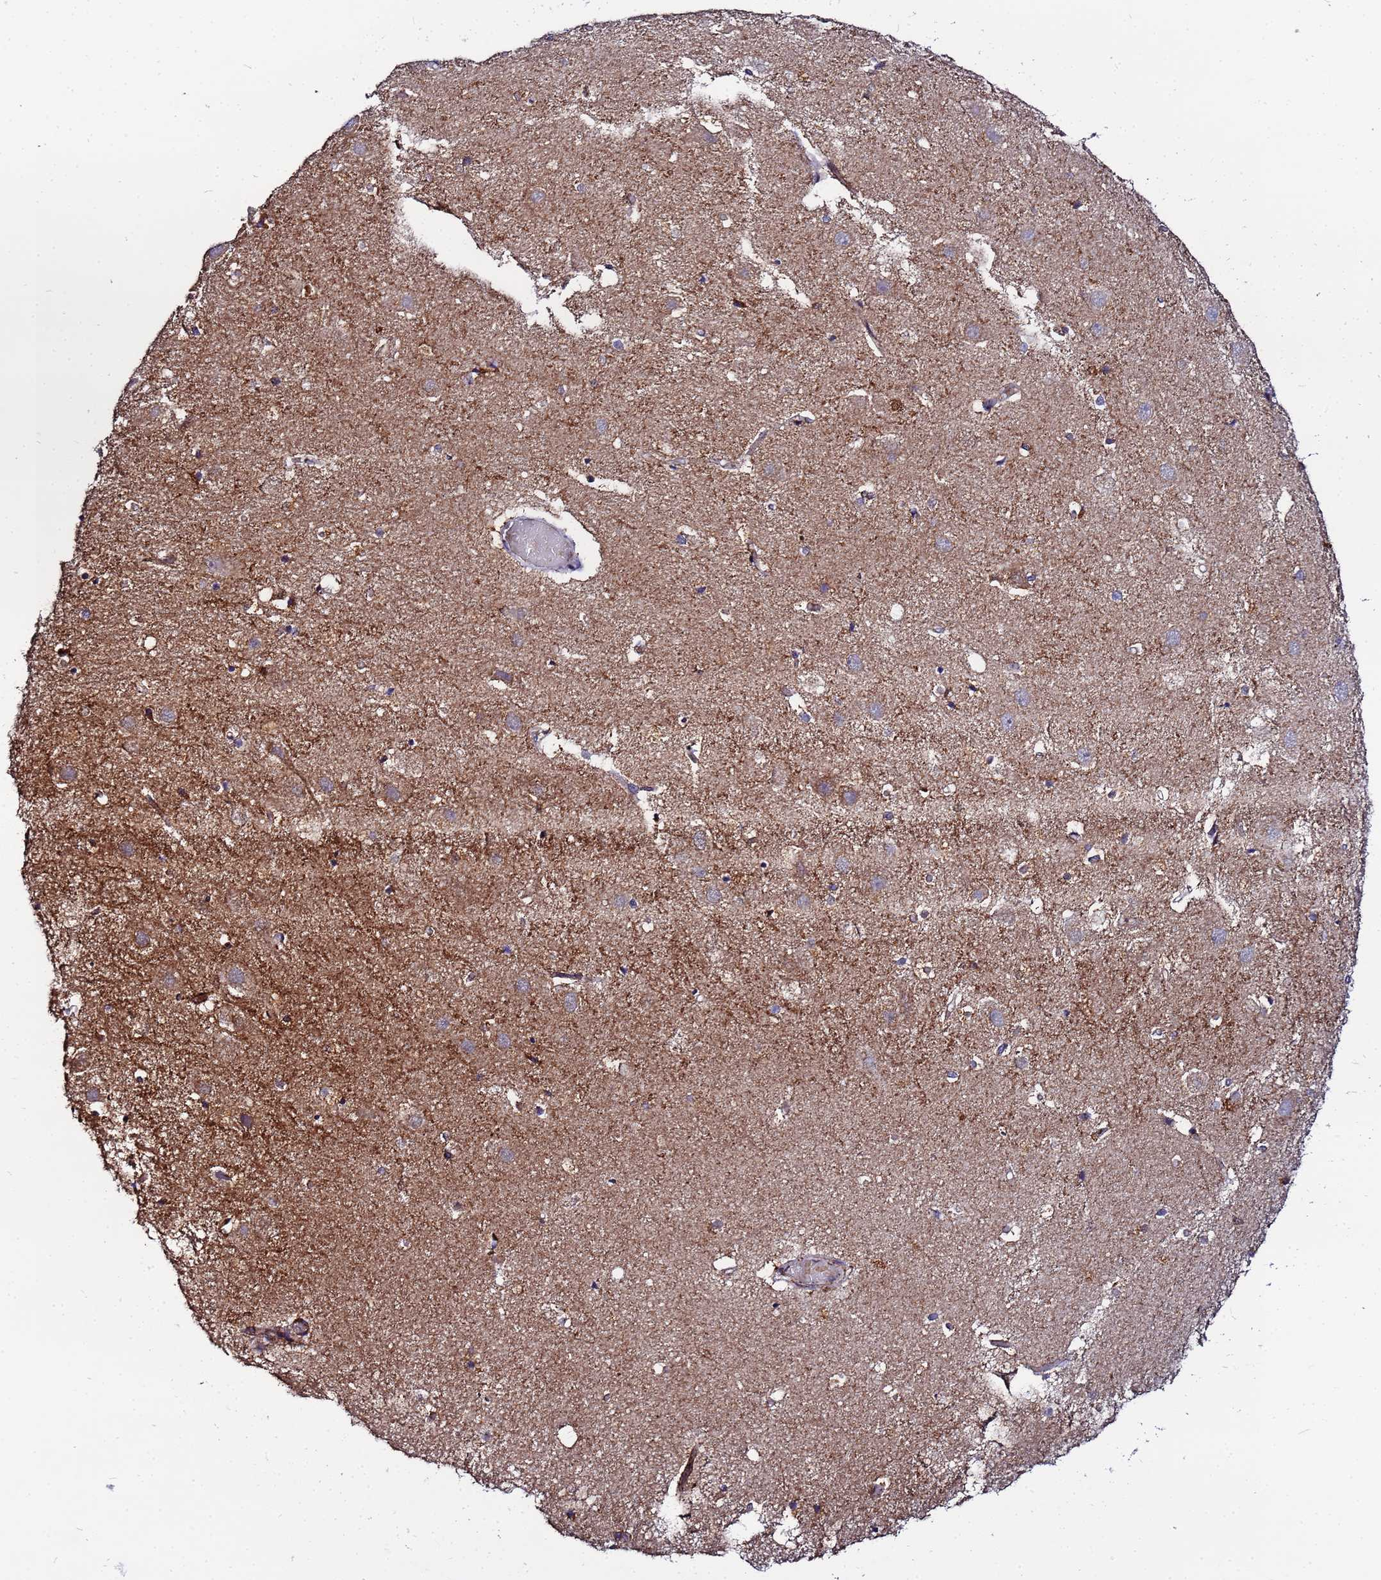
{"staining": {"intensity": "negative", "quantity": "none", "location": "none"}, "tissue": "hippocampus", "cell_type": "Glial cells", "image_type": "normal", "snomed": [{"axis": "morphology", "description": "Normal tissue, NOS"}, {"axis": "topography", "description": "Hippocampus"}], "caption": "IHC photomicrograph of unremarkable hippocampus: hippocampus stained with DAB (3,3'-diaminobenzidine) demonstrates no significant protein positivity in glial cells.", "gene": "FAHD2A", "patient": {"sex": "female", "age": 52}}